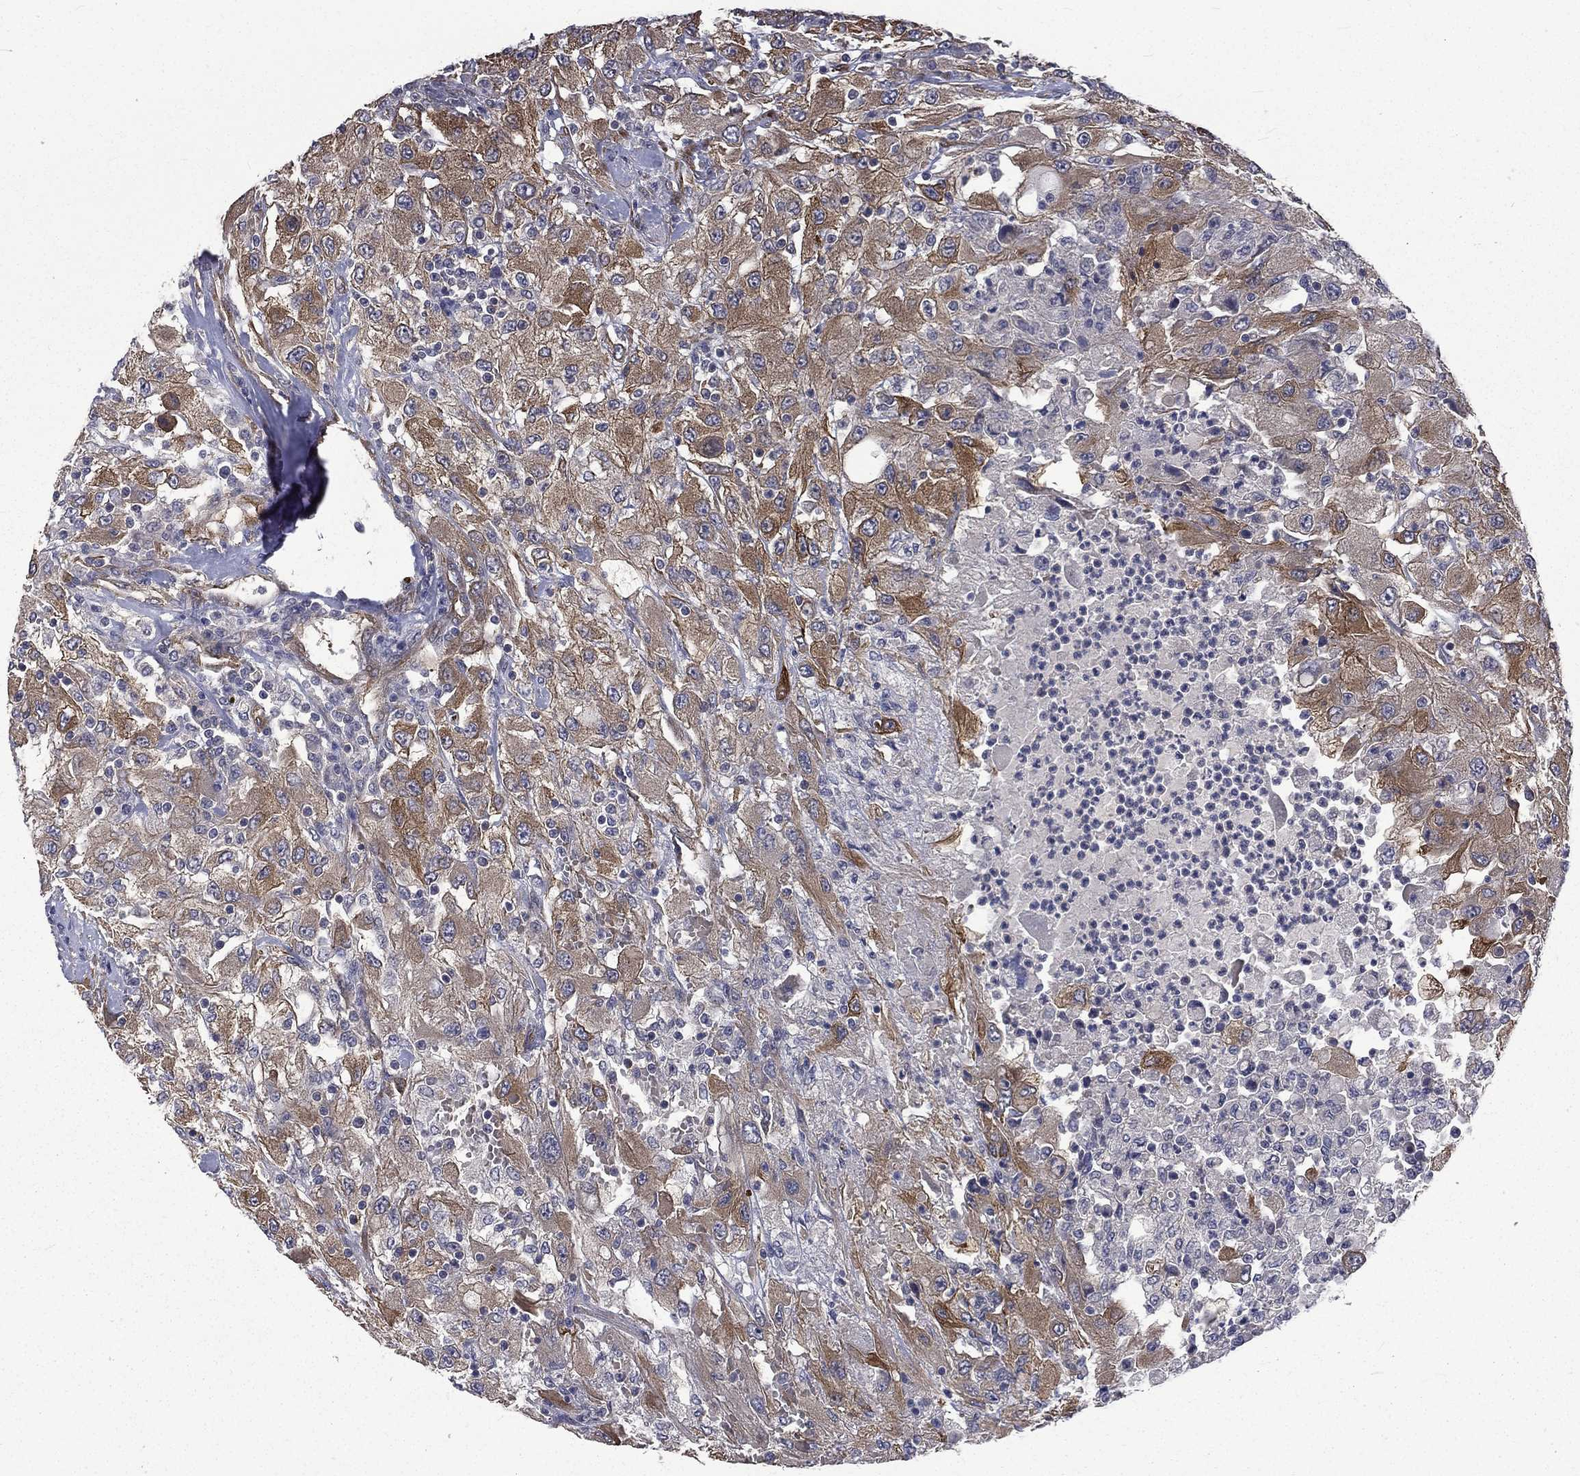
{"staining": {"intensity": "moderate", "quantity": ">75%", "location": "cytoplasmic/membranous"}, "tissue": "renal cancer", "cell_type": "Tumor cells", "image_type": "cancer", "snomed": [{"axis": "morphology", "description": "Adenocarcinoma, NOS"}, {"axis": "topography", "description": "Kidney"}], "caption": "Tumor cells demonstrate moderate cytoplasmic/membranous expression in approximately >75% of cells in renal cancer (adenocarcinoma).", "gene": "PPFIBP1", "patient": {"sex": "female", "age": 67}}